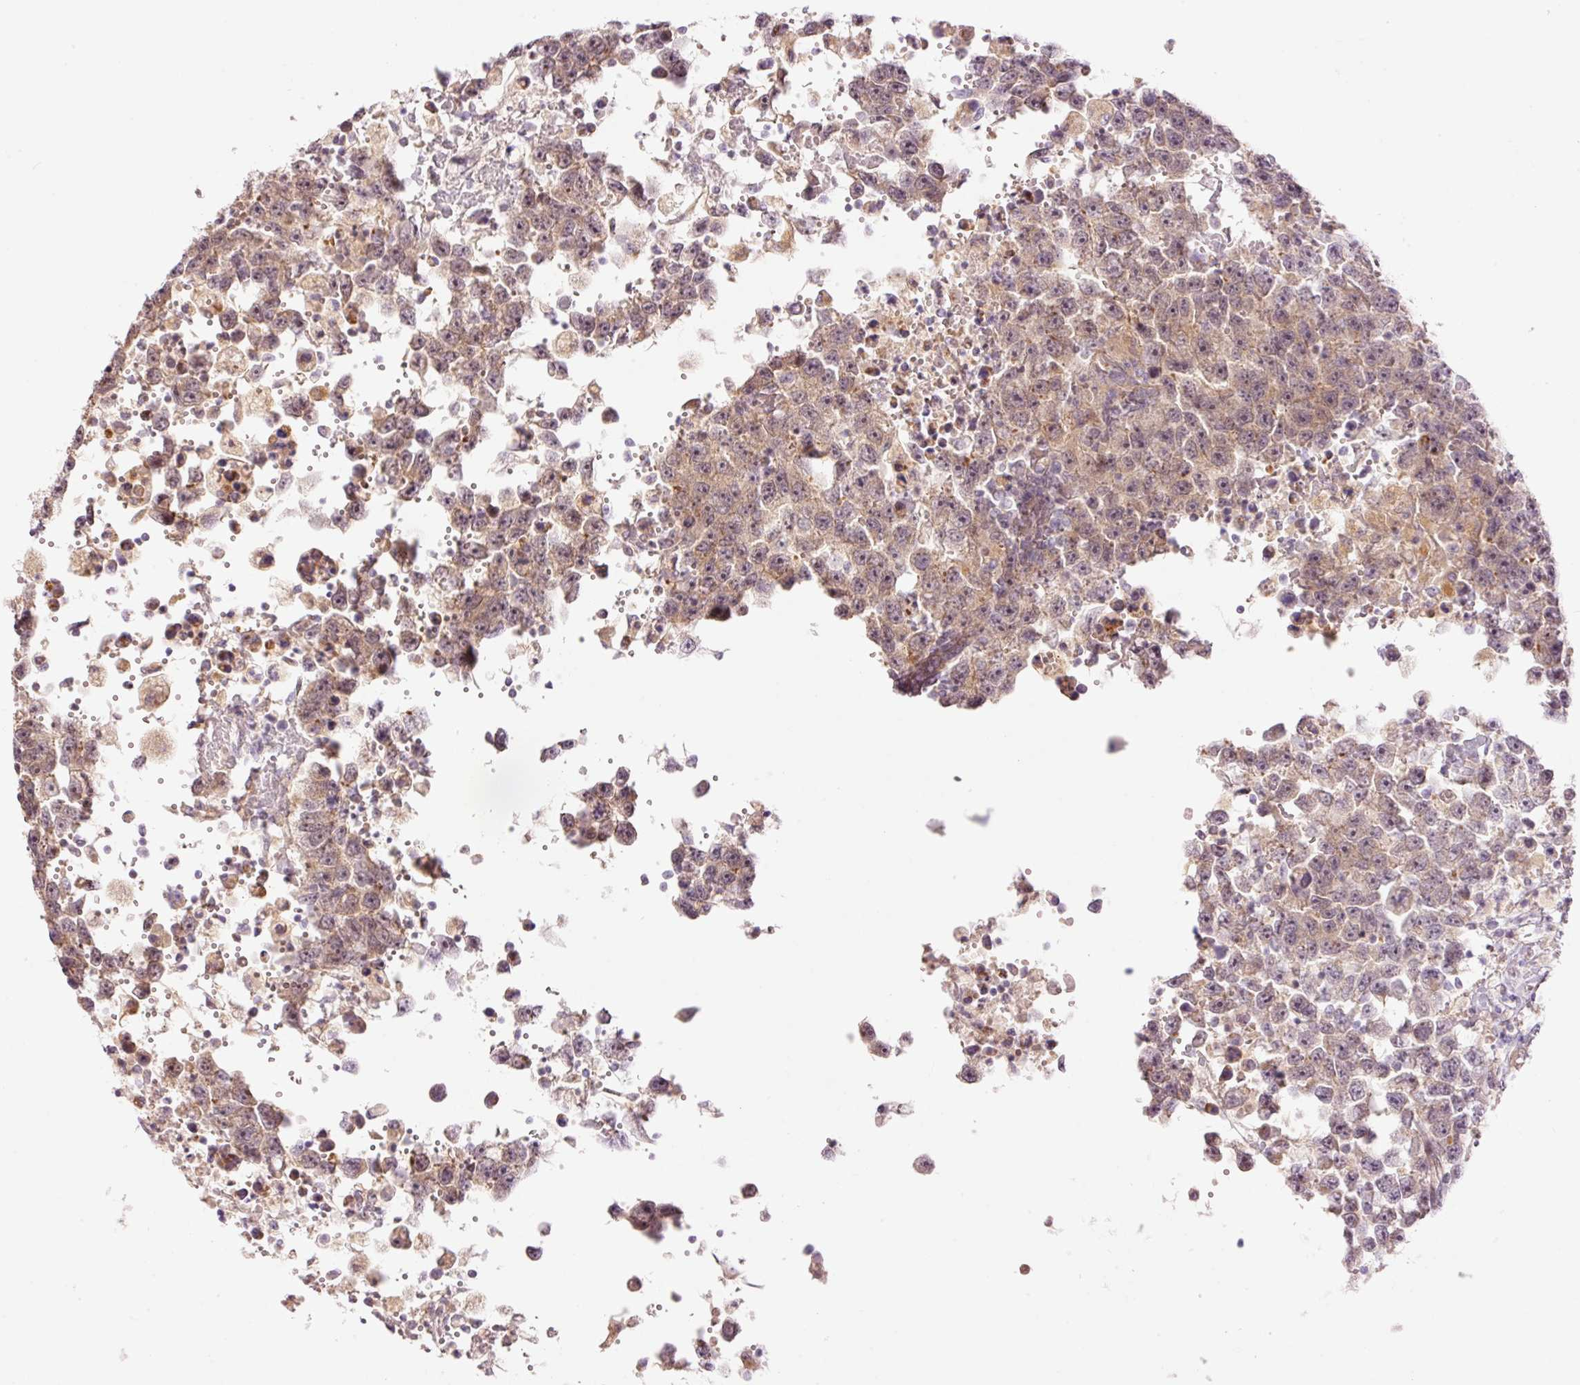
{"staining": {"intensity": "moderate", "quantity": "25%-75%", "location": "cytoplasmic/membranous,nuclear"}, "tissue": "testis cancer", "cell_type": "Tumor cells", "image_type": "cancer", "snomed": [{"axis": "morphology", "description": "Carcinoma, Embryonal, NOS"}, {"axis": "topography", "description": "Testis"}], "caption": "Tumor cells reveal moderate cytoplasmic/membranous and nuclear positivity in about 25%-75% of cells in testis cancer.", "gene": "SLC29A3", "patient": {"sex": "male", "age": 83}}